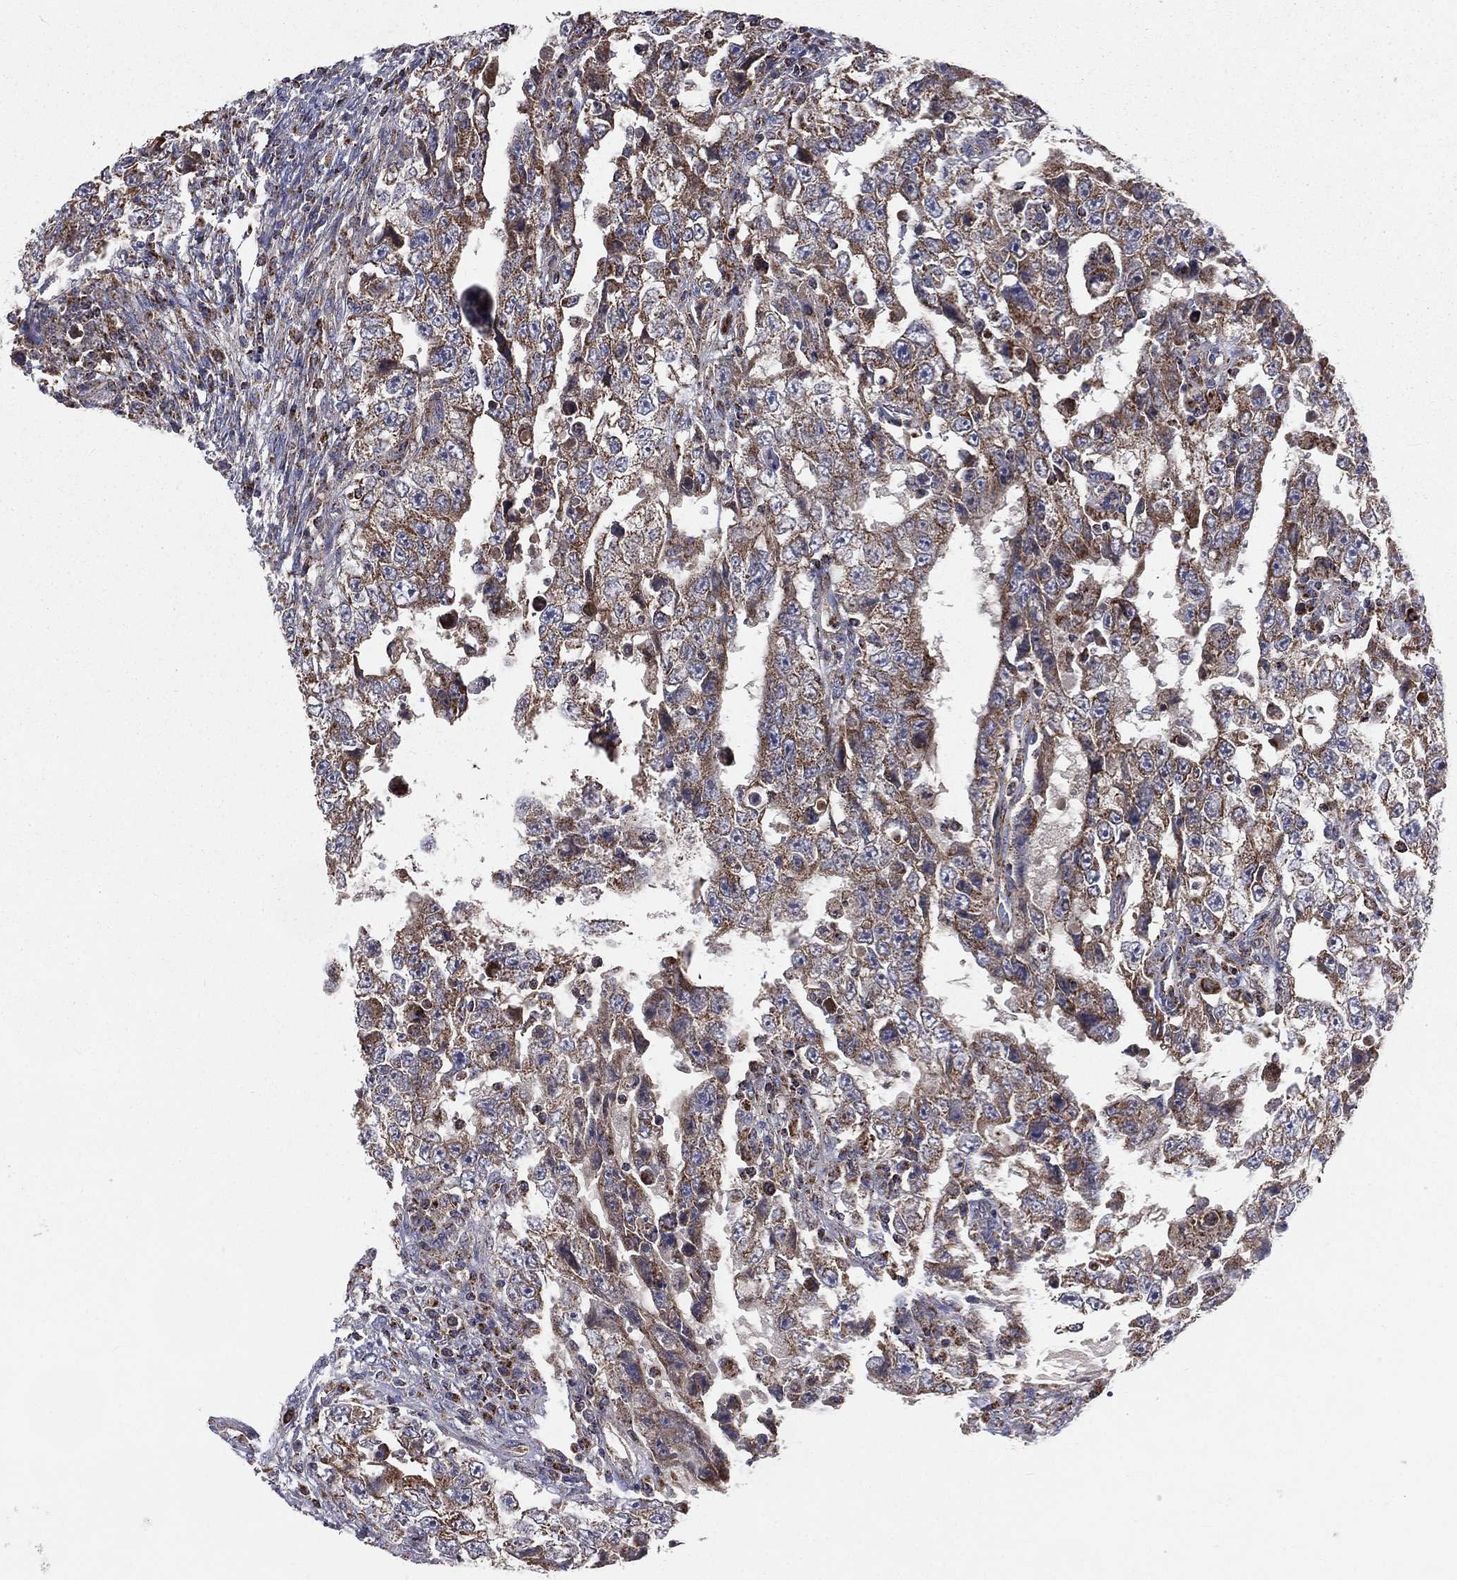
{"staining": {"intensity": "moderate", "quantity": "25%-75%", "location": "cytoplasmic/membranous"}, "tissue": "testis cancer", "cell_type": "Tumor cells", "image_type": "cancer", "snomed": [{"axis": "morphology", "description": "Carcinoma, Embryonal, NOS"}, {"axis": "topography", "description": "Testis"}], "caption": "Testis embryonal carcinoma tissue shows moderate cytoplasmic/membranous expression in about 25%-75% of tumor cells, visualized by immunohistochemistry.", "gene": "GPD1", "patient": {"sex": "male", "age": 26}}